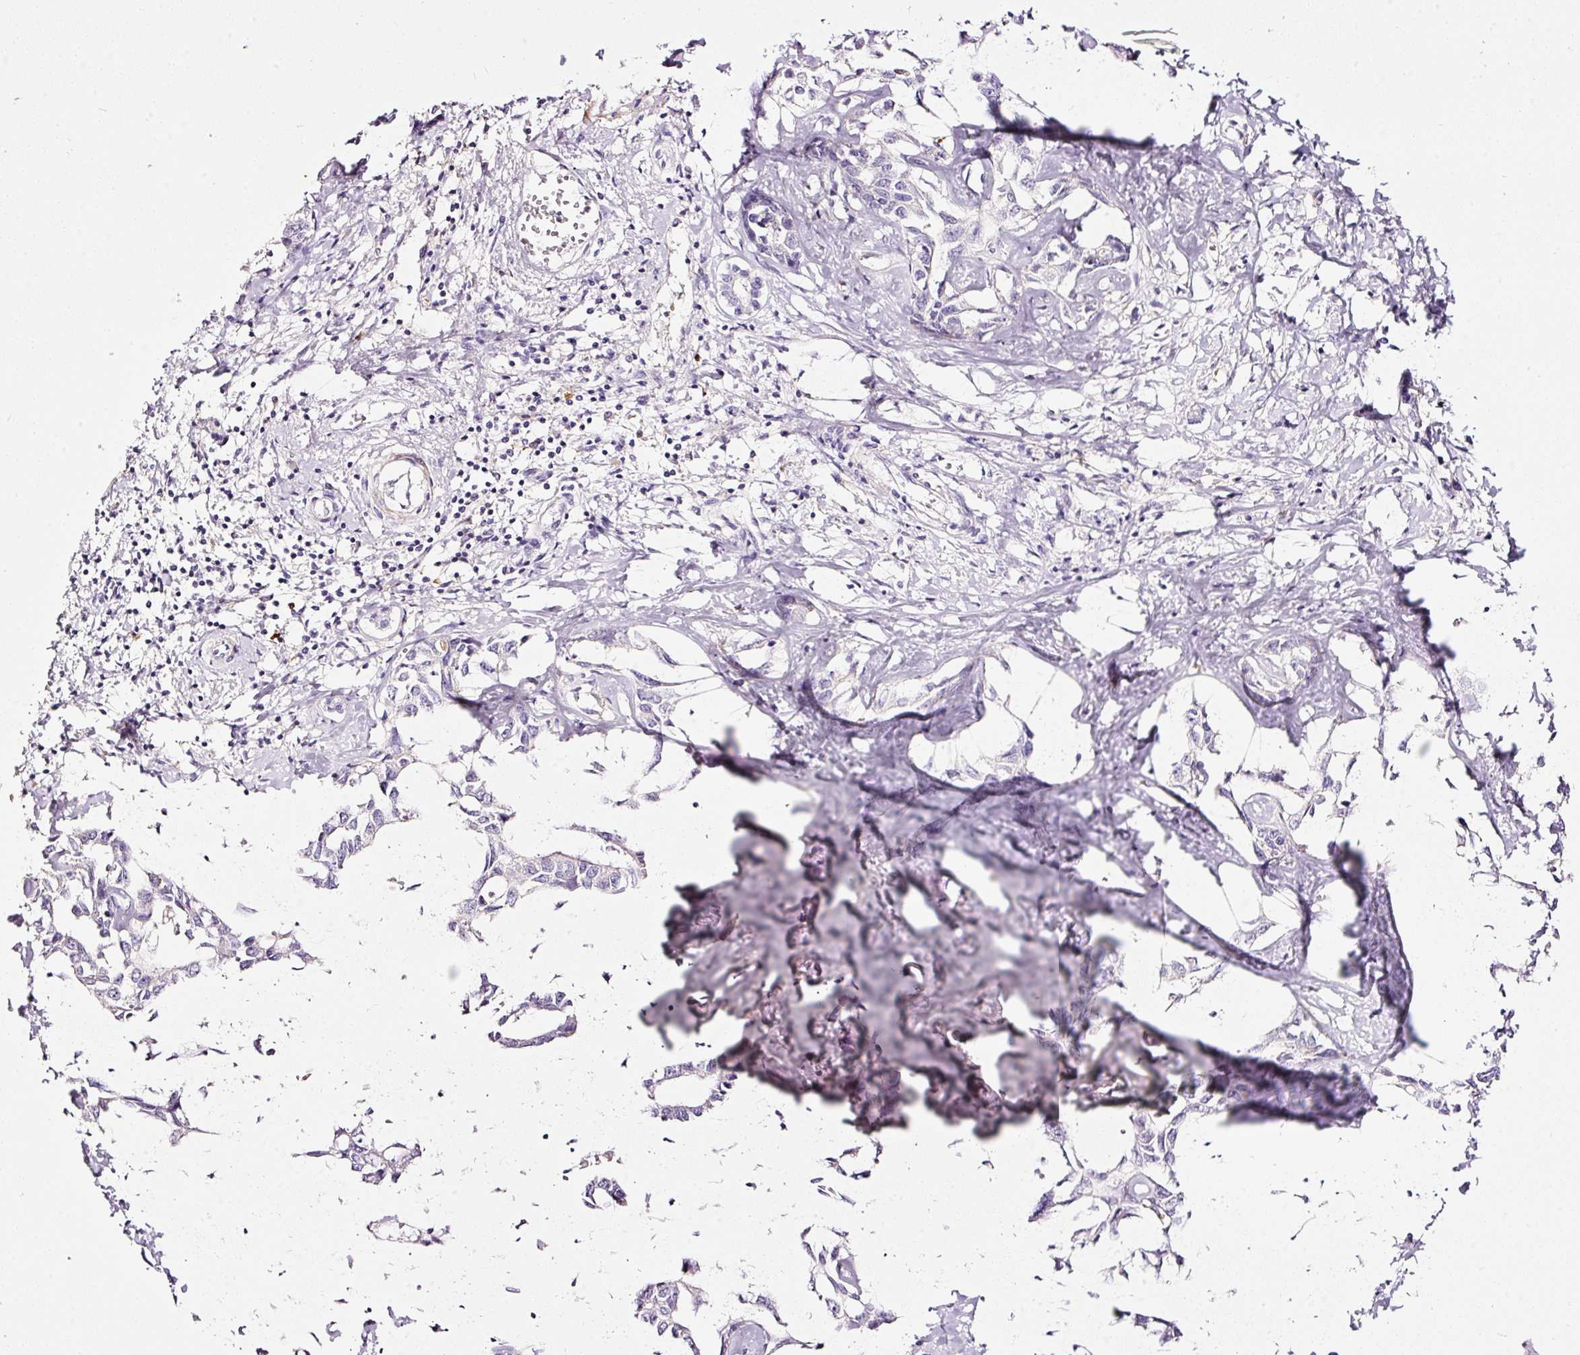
{"staining": {"intensity": "negative", "quantity": "none", "location": "none"}, "tissue": "liver cancer", "cell_type": "Tumor cells", "image_type": "cancer", "snomed": [{"axis": "morphology", "description": "Cholangiocarcinoma"}, {"axis": "topography", "description": "Liver"}], "caption": "IHC photomicrograph of neoplastic tissue: human cholangiocarcinoma (liver) stained with DAB (3,3'-diaminobenzidine) demonstrates no significant protein positivity in tumor cells.", "gene": "CYB561A3", "patient": {"sex": "male", "age": 59}}